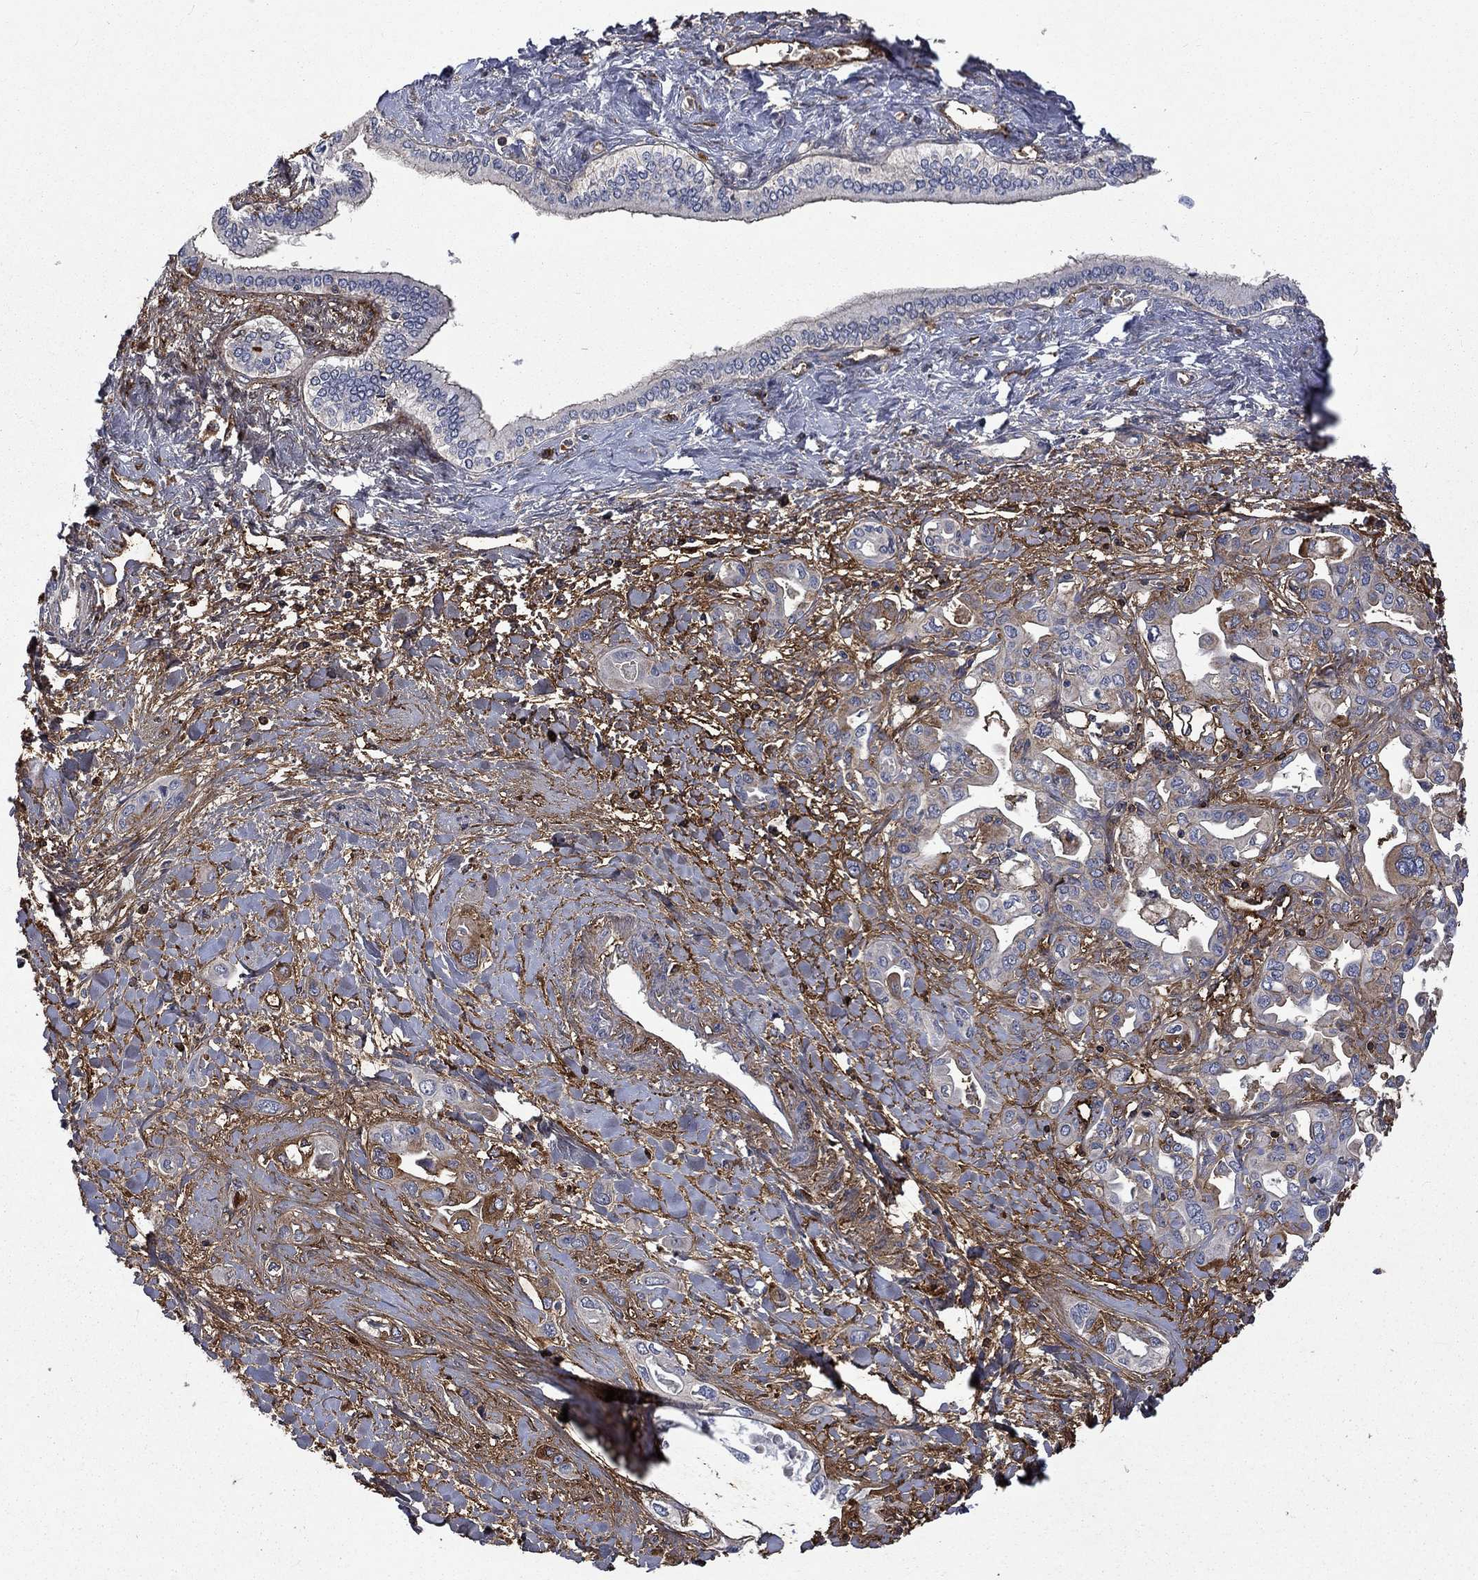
{"staining": {"intensity": "moderate", "quantity": "25%-75%", "location": "cytoplasmic/membranous"}, "tissue": "liver cancer", "cell_type": "Tumor cells", "image_type": "cancer", "snomed": [{"axis": "morphology", "description": "Cholangiocarcinoma"}, {"axis": "topography", "description": "Liver"}], "caption": "This is a histology image of immunohistochemistry (IHC) staining of cholangiocarcinoma (liver), which shows moderate positivity in the cytoplasmic/membranous of tumor cells.", "gene": "VCAN", "patient": {"sex": "female", "age": 64}}